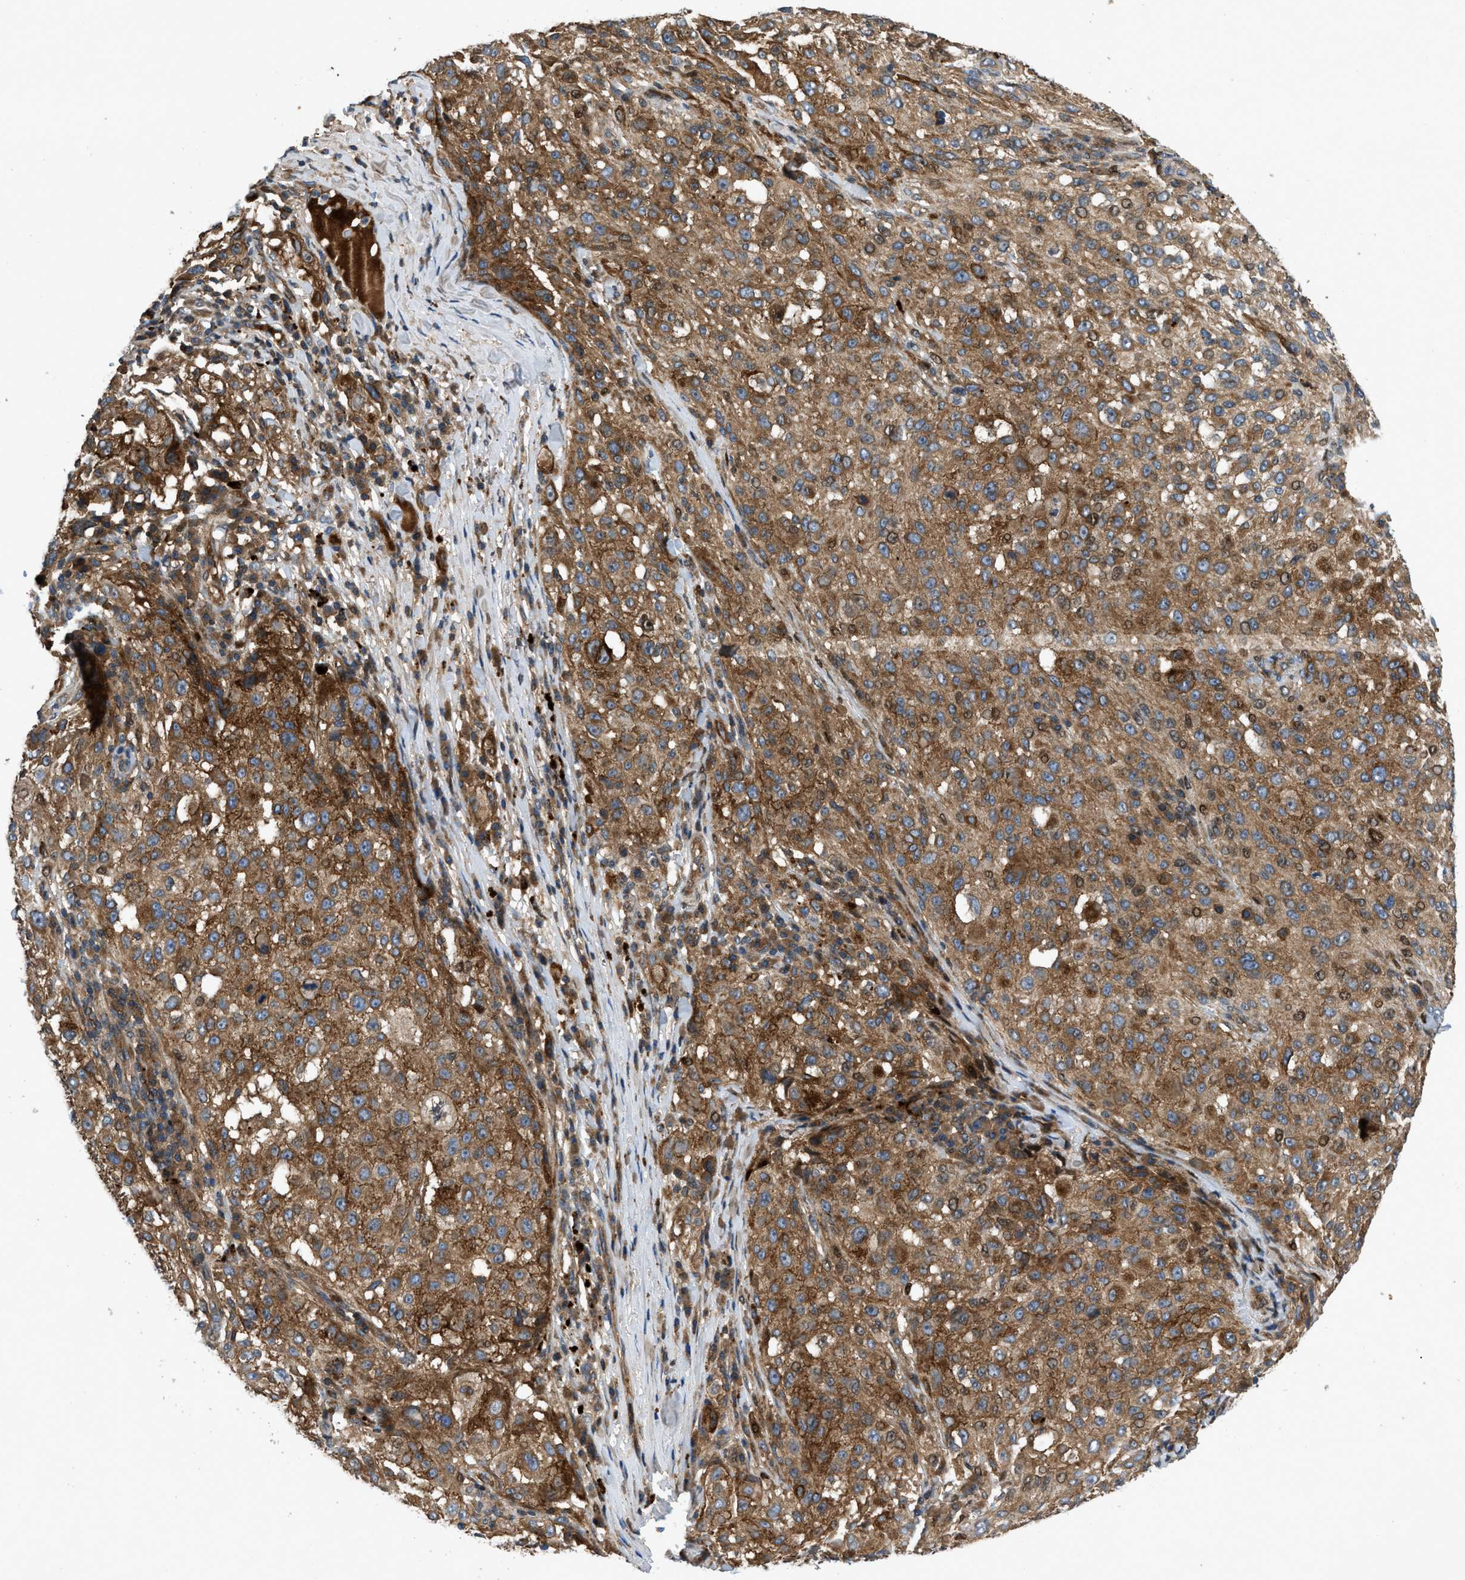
{"staining": {"intensity": "moderate", "quantity": ">75%", "location": "cytoplasmic/membranous"}, "tissue": "melanoma", "cell_type": "Tumor cells", "image_type": "cancer", "snomed": [{"axis": "morphology", "description": "Necrosis, NOS"}, {"axis": "morphology", "description": "Malignant melanoma, NOS"}, {"axis": "topography", "description": "Skin"}], "caption": "Melanoma was stained to show a protein in brown. There is medium levels of moderate cytoplasmic/membranous staining in approximately >75% of tumor cells.", "gene": "CNNM3", "patient": {"sex": "female", "age": 87}}